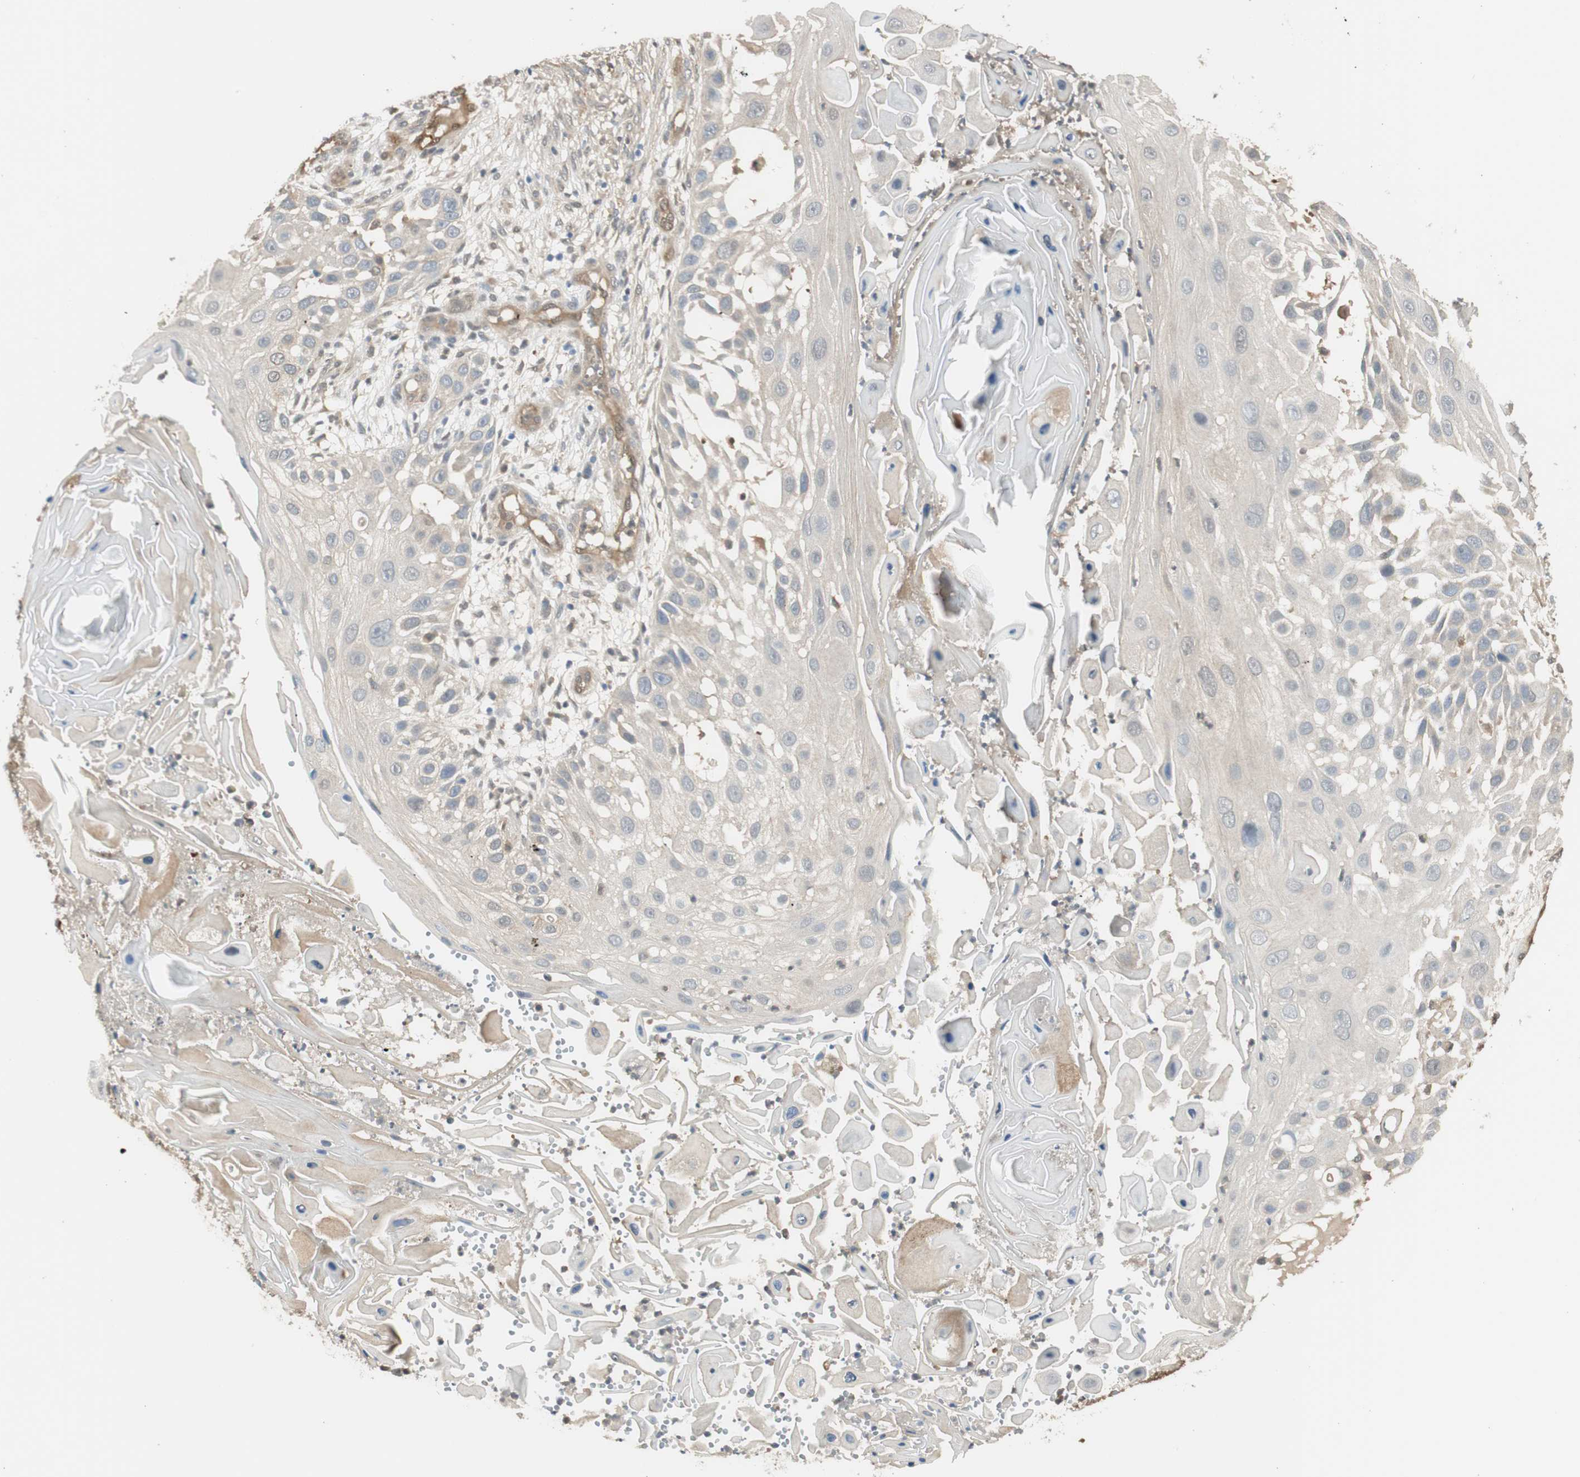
{"staining": {"intensity": "negative", "quantity": "none", "location": "none"}, "tissue": "skin cancer", "cell_type": "Tumor cells", "image_type": "cancer", "snomed": [{"axis": "morphology", "description": "Squamous cell carcinoma, NOS"}, {"axis": "topography", "description": "Skin"}], "caption": "Human skin cancer stained for a protein using immunohistochemistry reveals no expression in tumor cells.", "gene": "SERPINB6", "patient": {"sex": "female", "age": 44}}